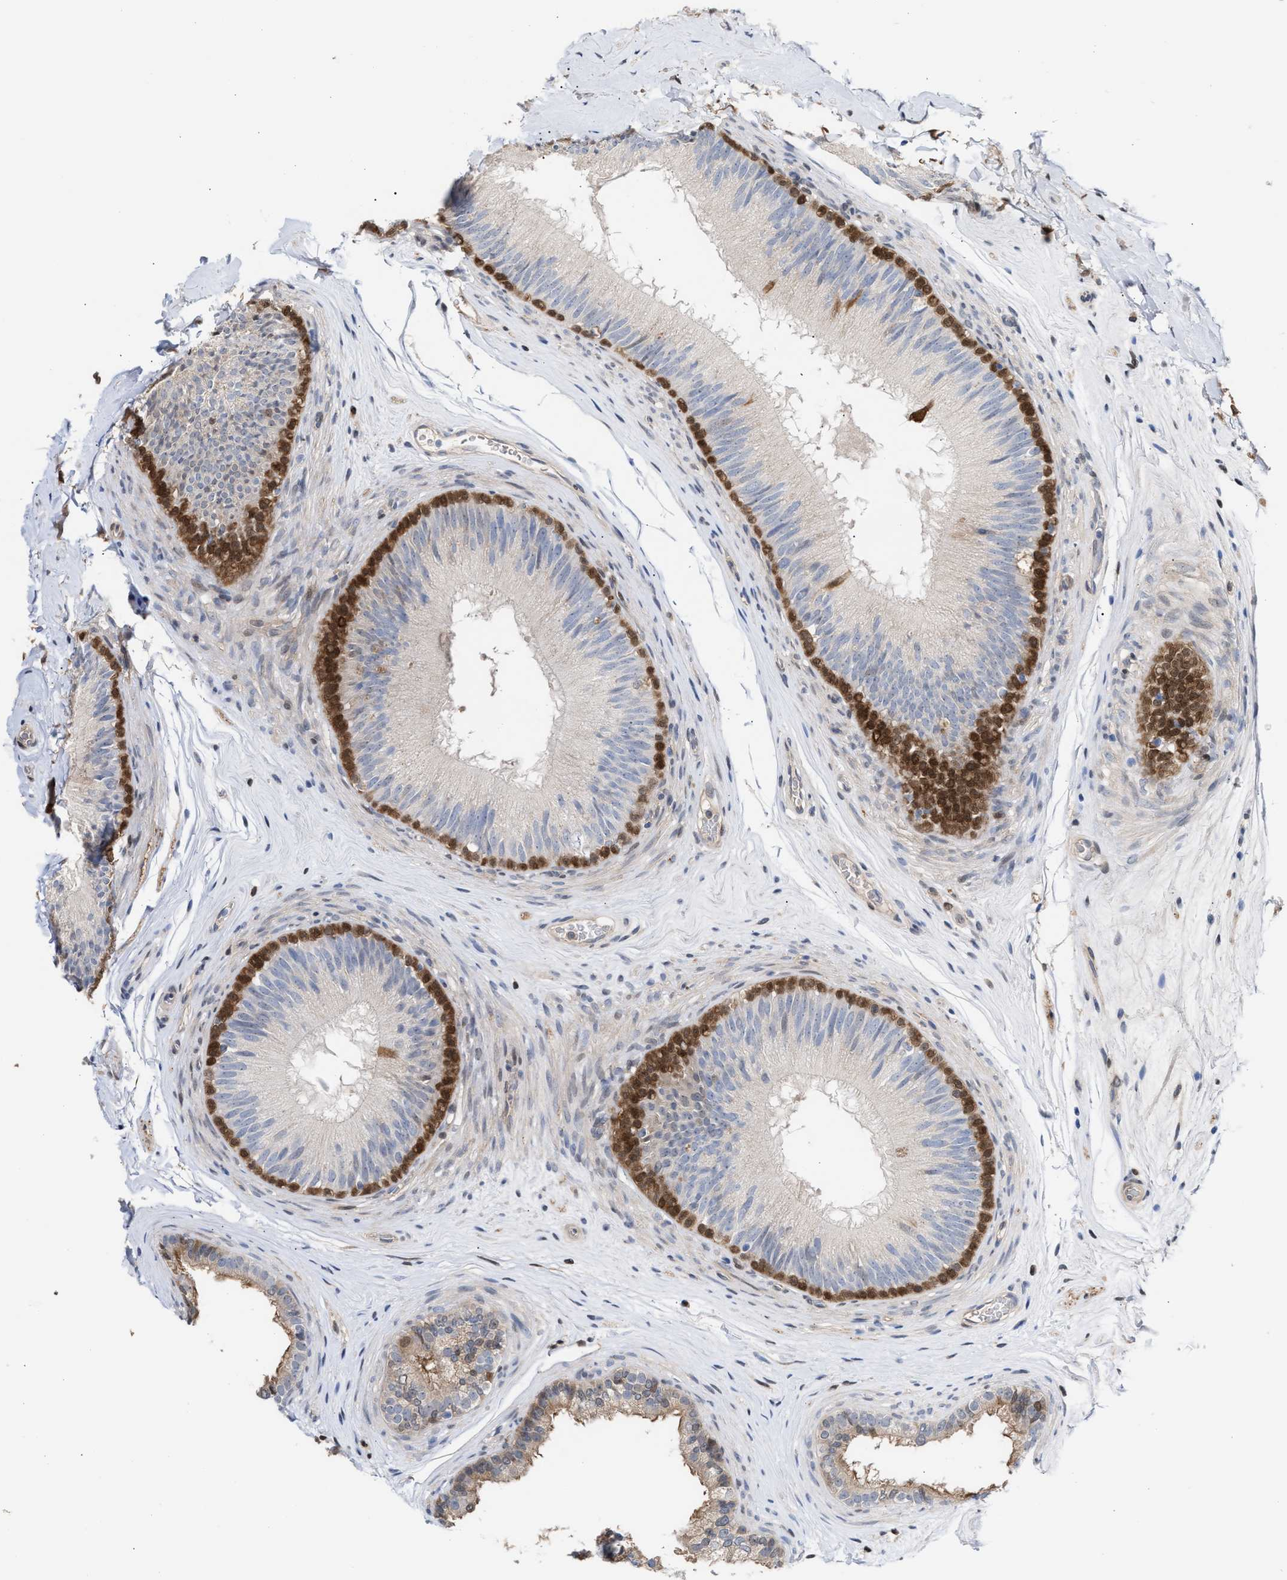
{"staining": {"intensity": "moderate", "quantity": "25%-75%", "location": "cytoplasmic/membranous,nuclear"}, "tissue": "epididymis", "cell_type": "Glandular cells", "image_type": "normal", "snomed": [{"axis": "morphology", "description": "Normal tissue, NOS"}, {"axis": "topography", "description": "Testis"}, {"axis": "topography", "description": "Epididymis"}], "caption": "About 25%-75% of glandular cells in normal epididymis reveal moderate cytoplasmic/membranous,nuclear protein expression as visualized by brown immunohistochemical staining.", "gene": "TP53I3", "patient": {"sex": "male", "age": 36}}